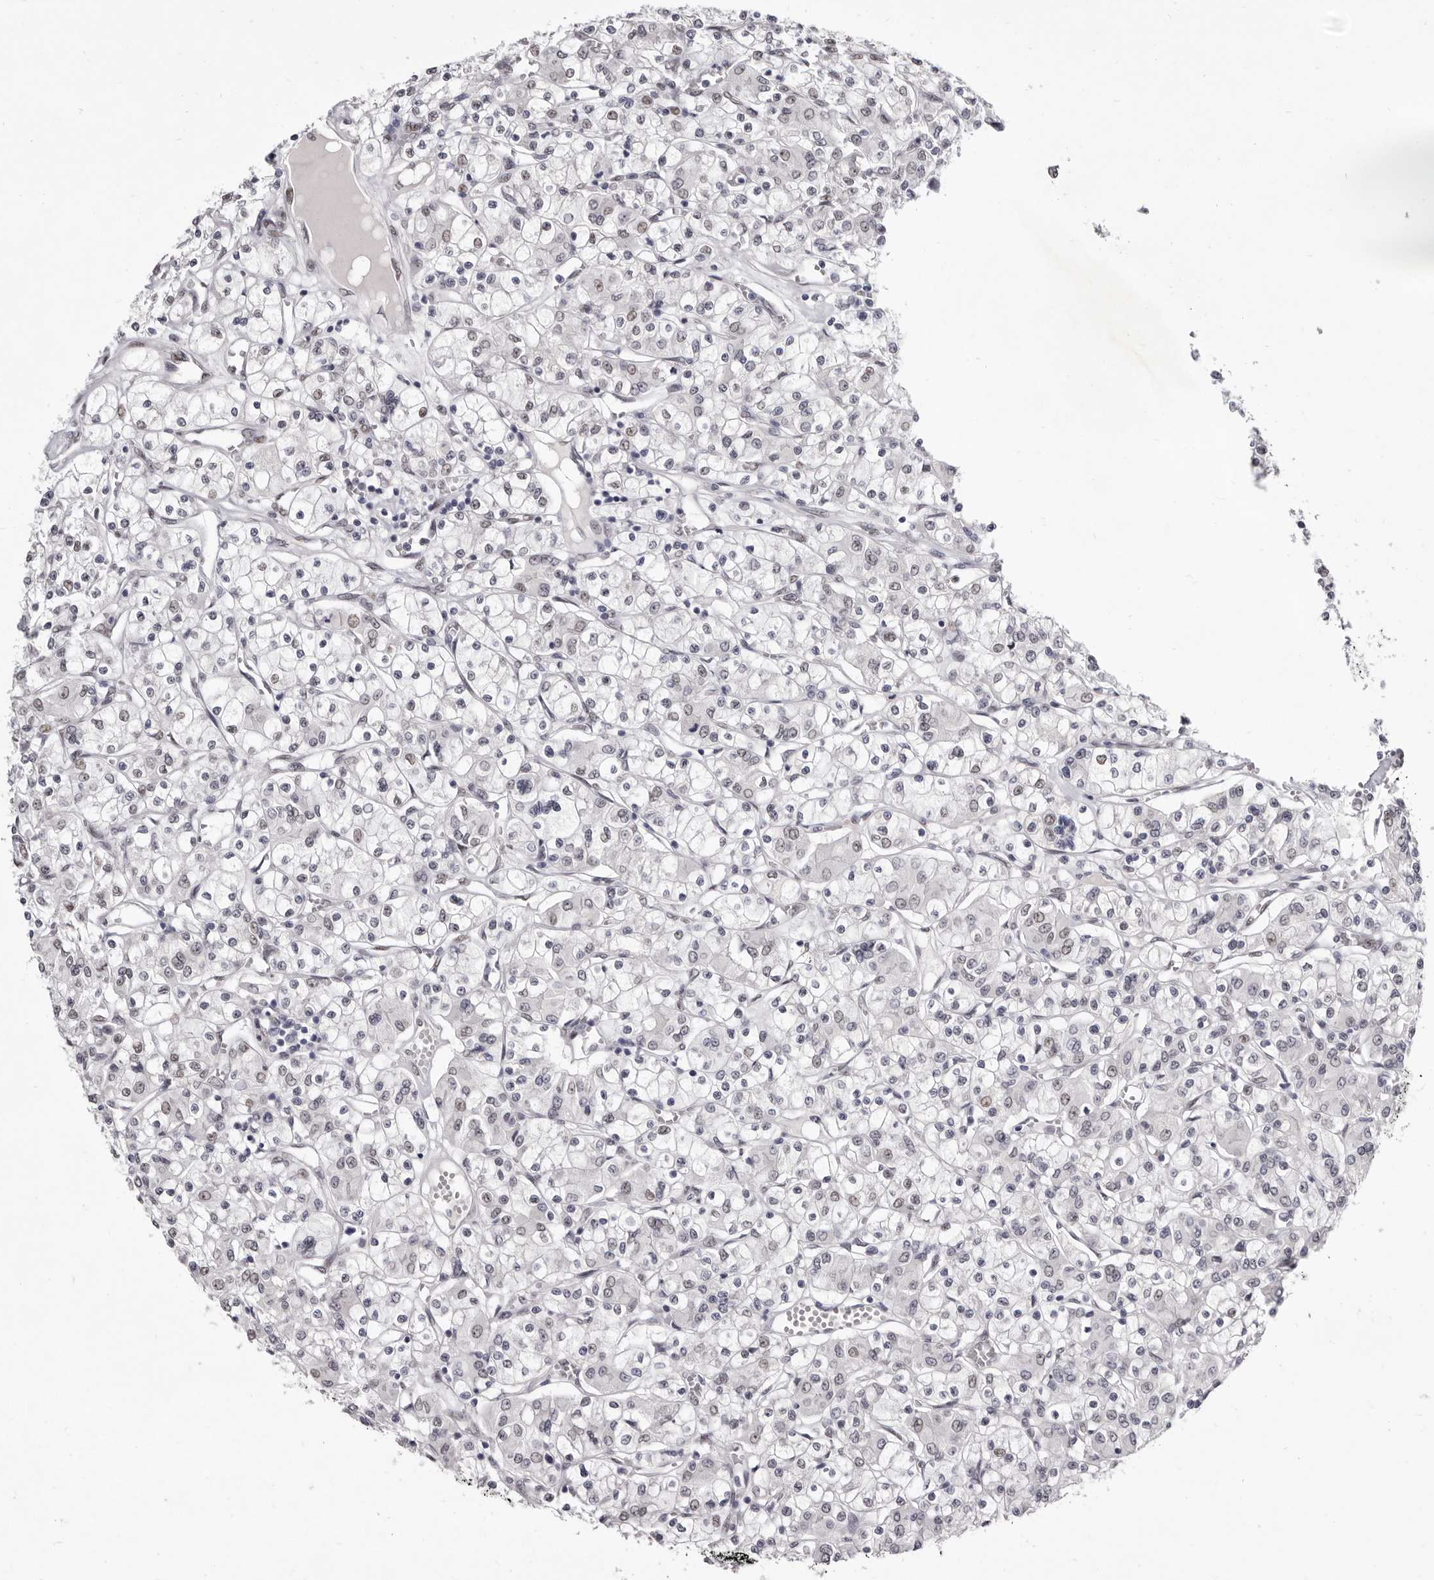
{"staining": {"intensity": "weak", "quantity": "<25%", "location": "nuclear"}, "tissue": "renal cancer", "cell_type": "Tumor cells", "image_type": "cancer", "snomed": [{"axis": "morphology", "description": "Adenocarcinoma, NOS"}, {"axis": "topography", "description": "Kidney"}], "caption": "Tumor cells are negative for protein expression in human renal cancer (adenocarcinoma). (Brightfield microscopy of DAB immunohistochemistry (IHC) at high magnification).", "gene": "ZNF326", "patient": {"sex": "female", "age": 59}}